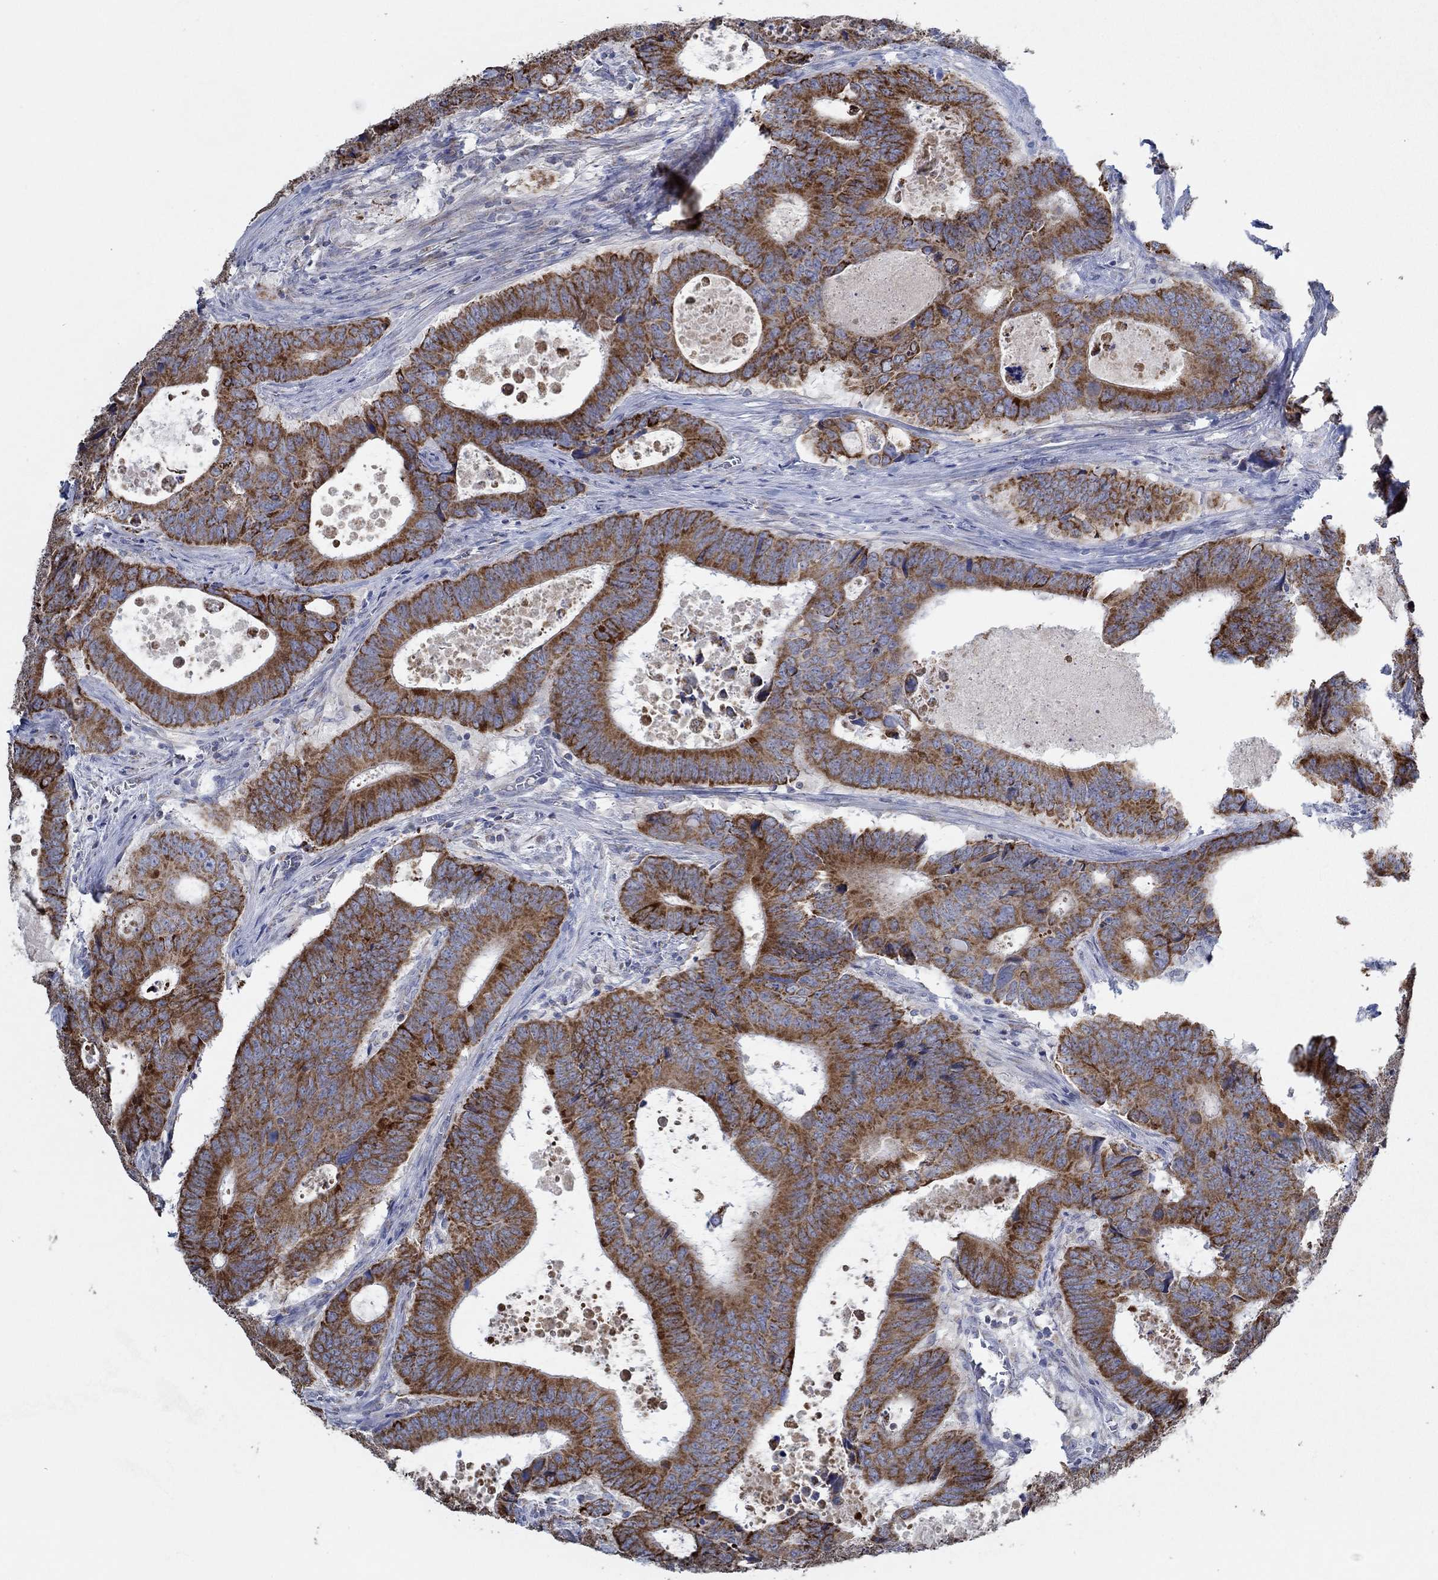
{"staining": {"intensity": "strong", "quantity": ">75%", "location": "cytoplasmic/membranous"}, "tissue": "colorectal cancer", "cell_type": "Tumor cells", "image_type": "cancer", "snomed": [{"axis": "morphology", "description": "Adenocarcinoma, NOS"}, {"axis": "topography", "description": "Colon"}], "caption": "High-magnification brightfield microscopy of colorectal adenocarcinoma stained with DAB (3,3'-diaminobenzidine) (brown) and counterstained with hematoxylin (blue). tumor cells exhibit strong cytoplasmic/membranous staining is identified in about>75% of cells.", "gene": "GLOD5", "patient": {"sex": "female", "age": 82}}